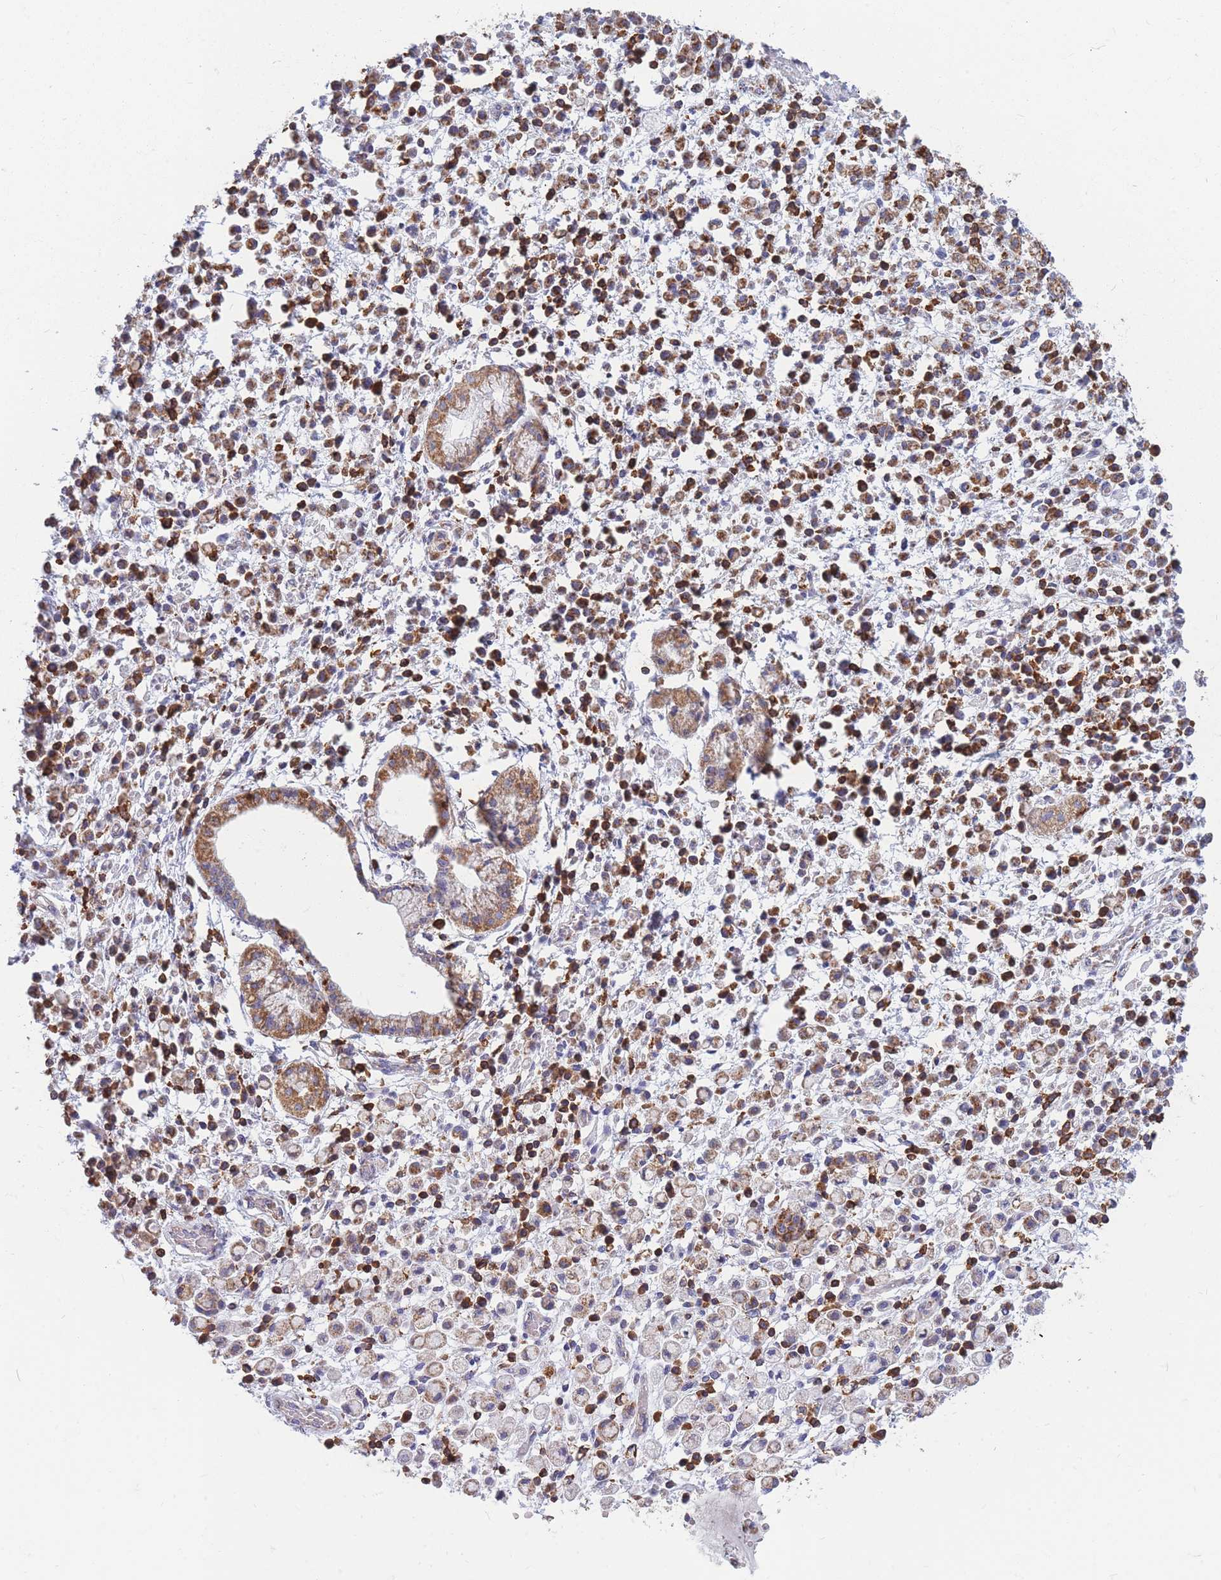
{"staining": {"intensity": "moderate", "quantity": ">75%", "location": "cytoplasmic/membranous"}, "tissue": "stomach cancer", "cell_type": "Tumor cells", "image_type": "cancer", "snomed": [{"axis": "morphology", "description": "Adenocarcinoma, NOS"}, {"axis": "topography", "description": "Stomach"}], "caption": "The image shows a brown stain indicating the presence of a protein in the cytoplasmic/membranous of tumor cells in stomach adenocarcinoma.", "gene": "MRPL54", "patient": {"sex": "male", "age": 77}}